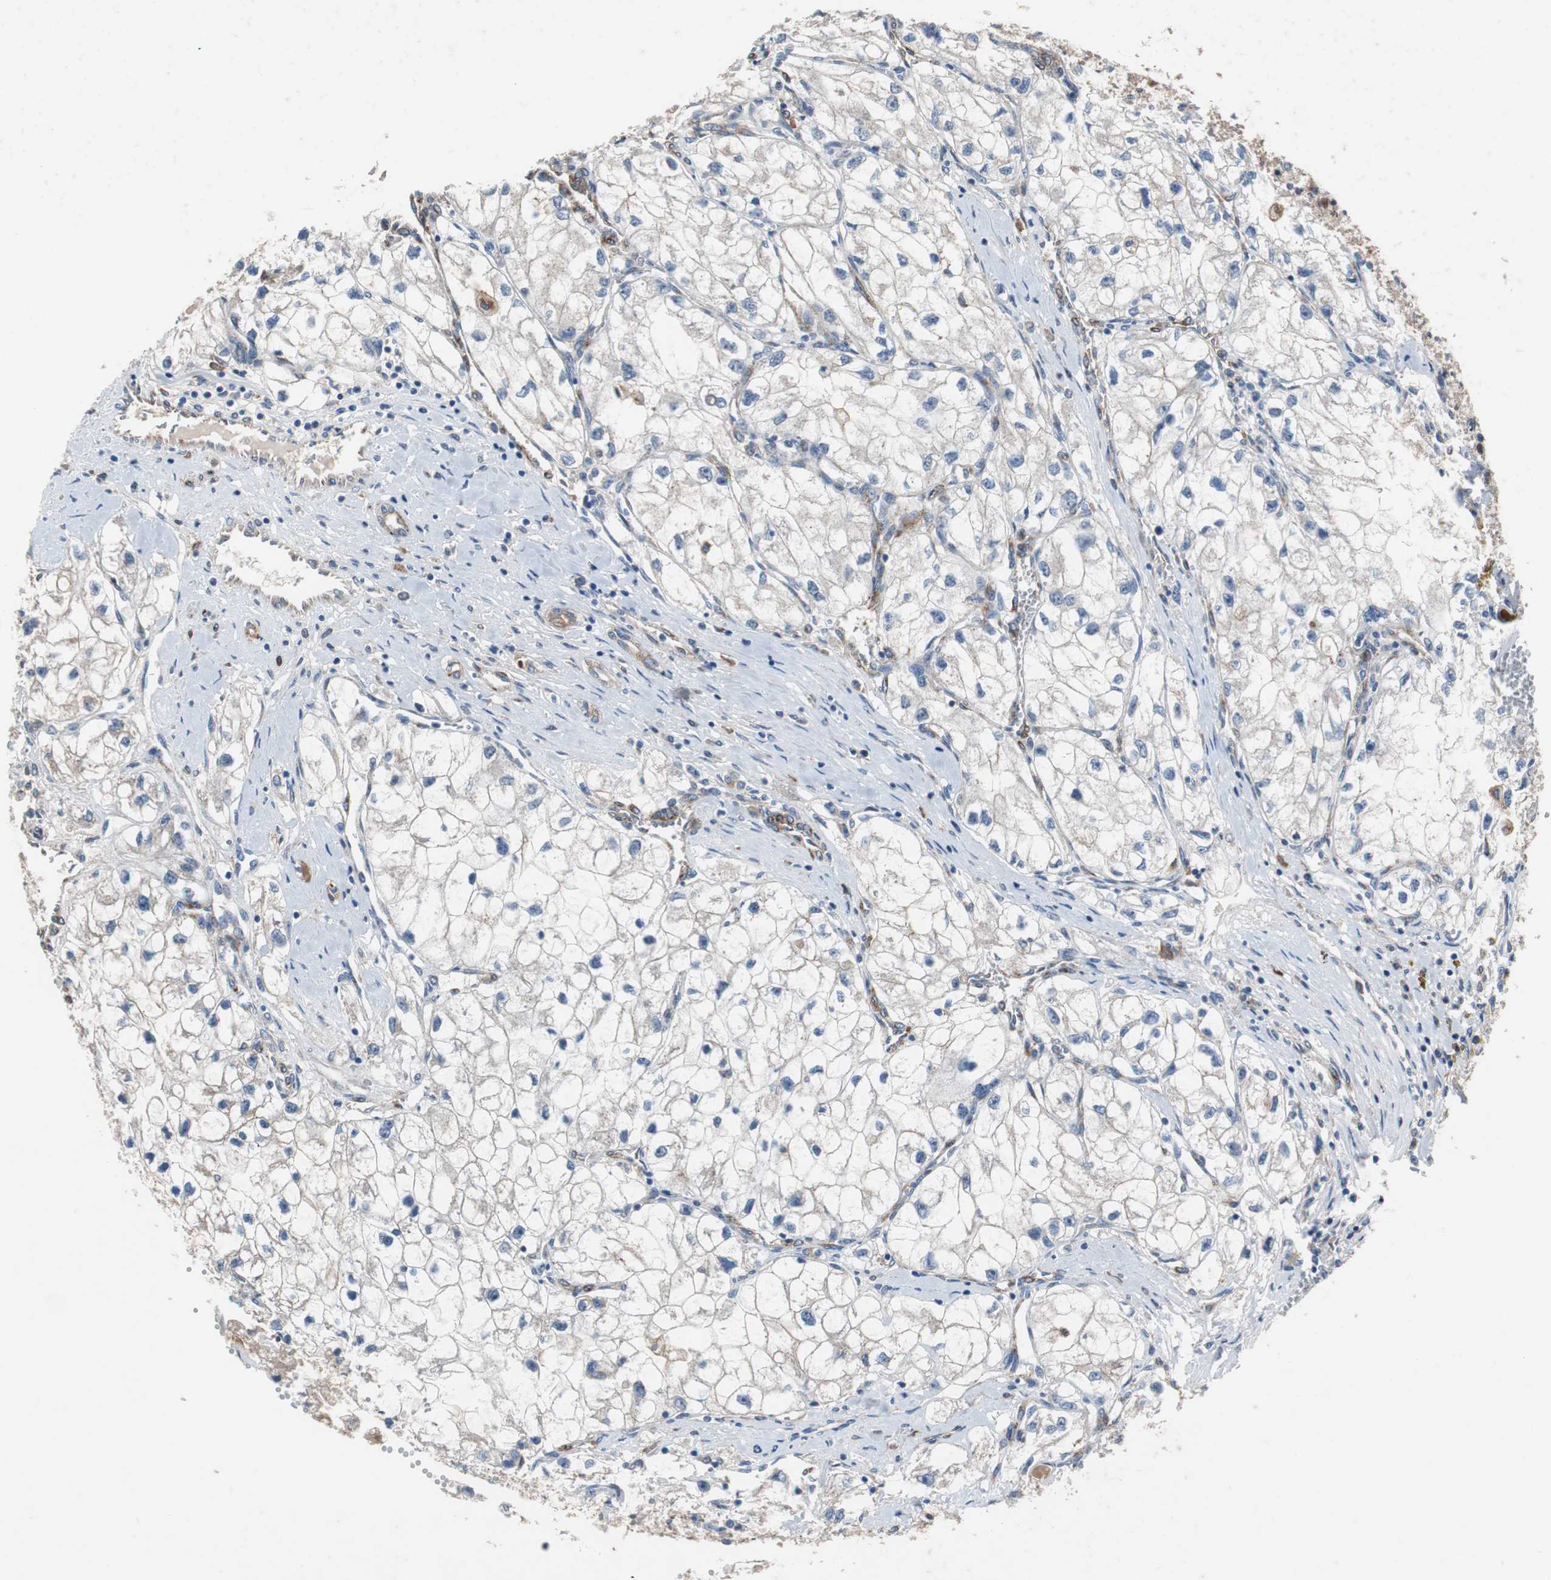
{"staining": {"intensity": "weak", "quantity": "<25%", "location": "cytoplasmic/membranous"}, "tissue": "renal cancer", "cell_type": "Tumor cells", "image_type": "cancer", "snomed": [{"axis": "morphology", "description": "Adenocarcinoma, NOS"}, {"axis": "topography", "description": "Kidney"}], "caption": "Tumor cells show no significant protein positivity in adenocarcinoma (renal).", "gene": "SORT1", "patient": {"sex": "female", "age": 70}}